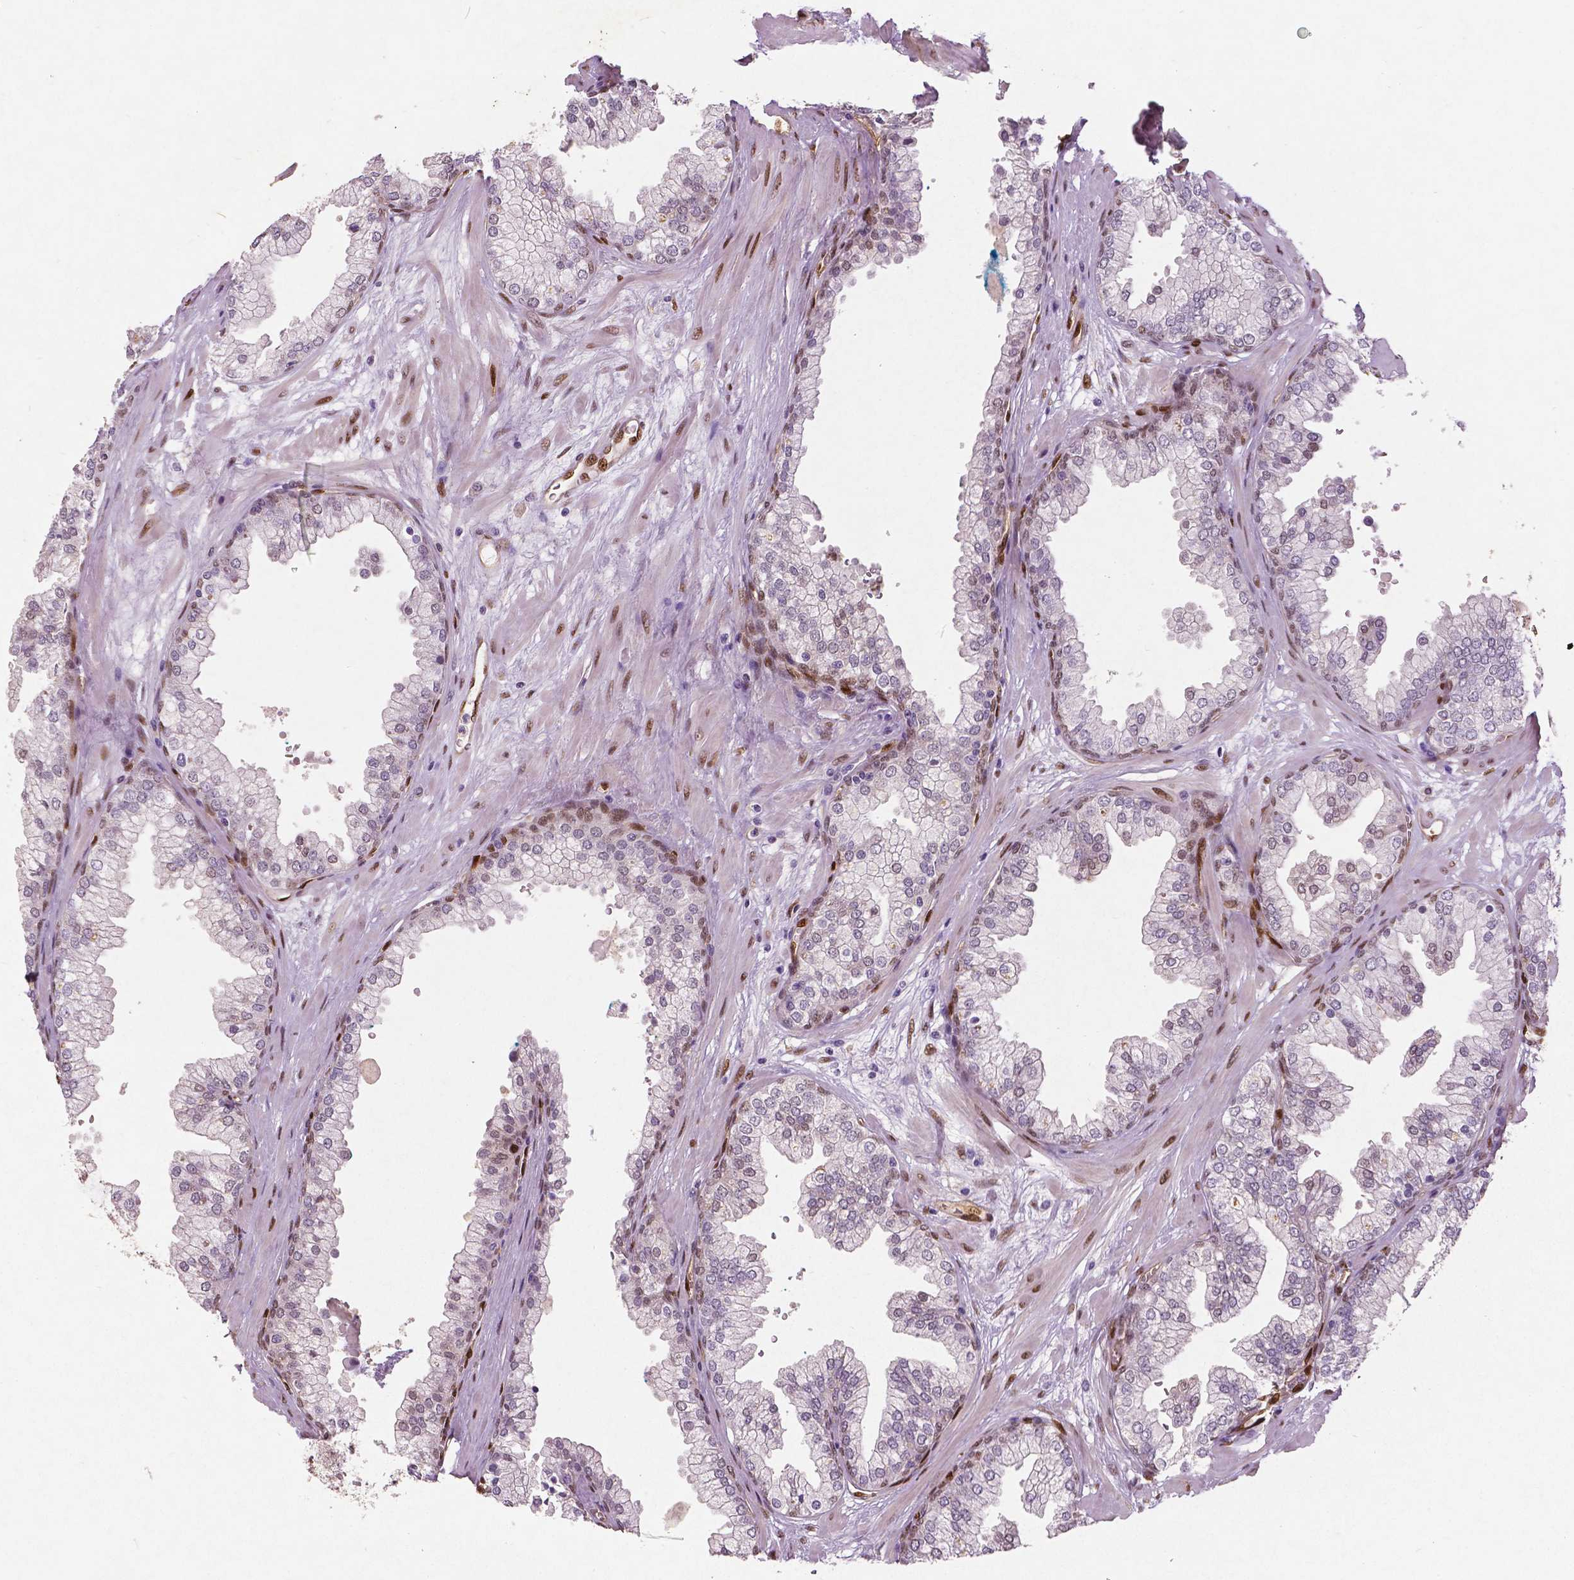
{"staining": {"intensity": "moderate", "quantity": "<25%", "location": "cytoplasmic/membranous,nuclear"}, "tissue": "prostate", "cell_type": "Glandular cells", "image_type": "normal", "snomed": [{"axis": "morphology", "description": "Normal tissue, NOS"}, {"axis": "topography", "description": "Prostate"}, {"axis": "topography", "description": "Peripheral nerve tissue"}], "caption": "Protein staining of normal prostate exhibits moderate cytoplasmic/membranous,nuclear staining in about <25% of glandular cells.", "gene": "WWTR1", "patient": {"sex": "male", "age": 61}}